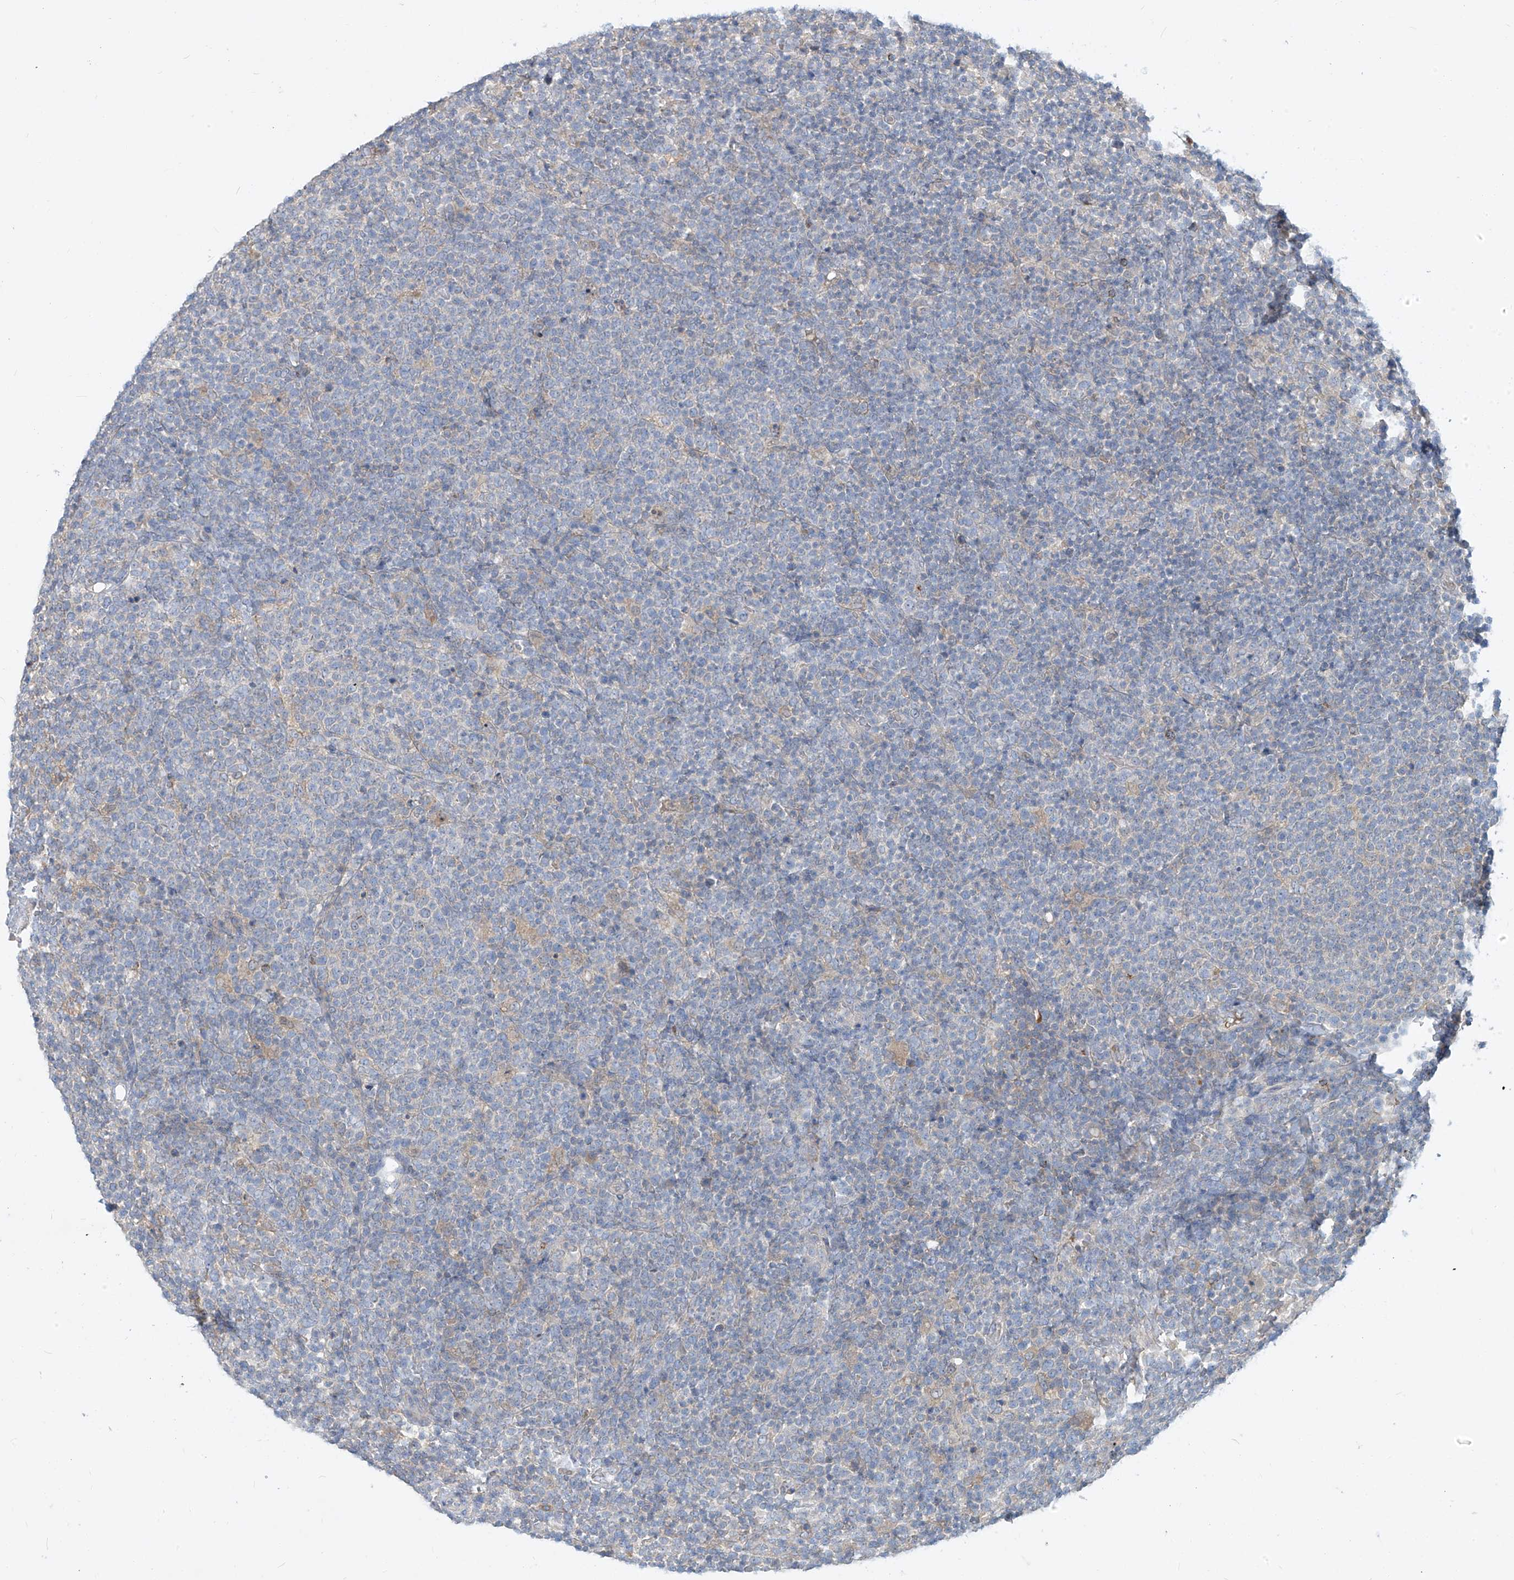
{"staining": {"intensity": "negative", "quantity": "none", "location": "none"}, "tissue": "lymphoma", "cell_type": "Tumor cells", "image_type": "cancer", "snomed": [{"axis": "morphology", "description": "Malignant lymphoma, non-Hodgkin's type, High grade"}, {"axis": "topography", "description": "Lymph node"}], "caption": "Immunohistochemical staining of high-grade malignant lymphoma, non-Hodgkin's type displays no significant staining in tumor cells.", "gene": "DGKQ", "patient": {"sex": "male", "age": 61}}